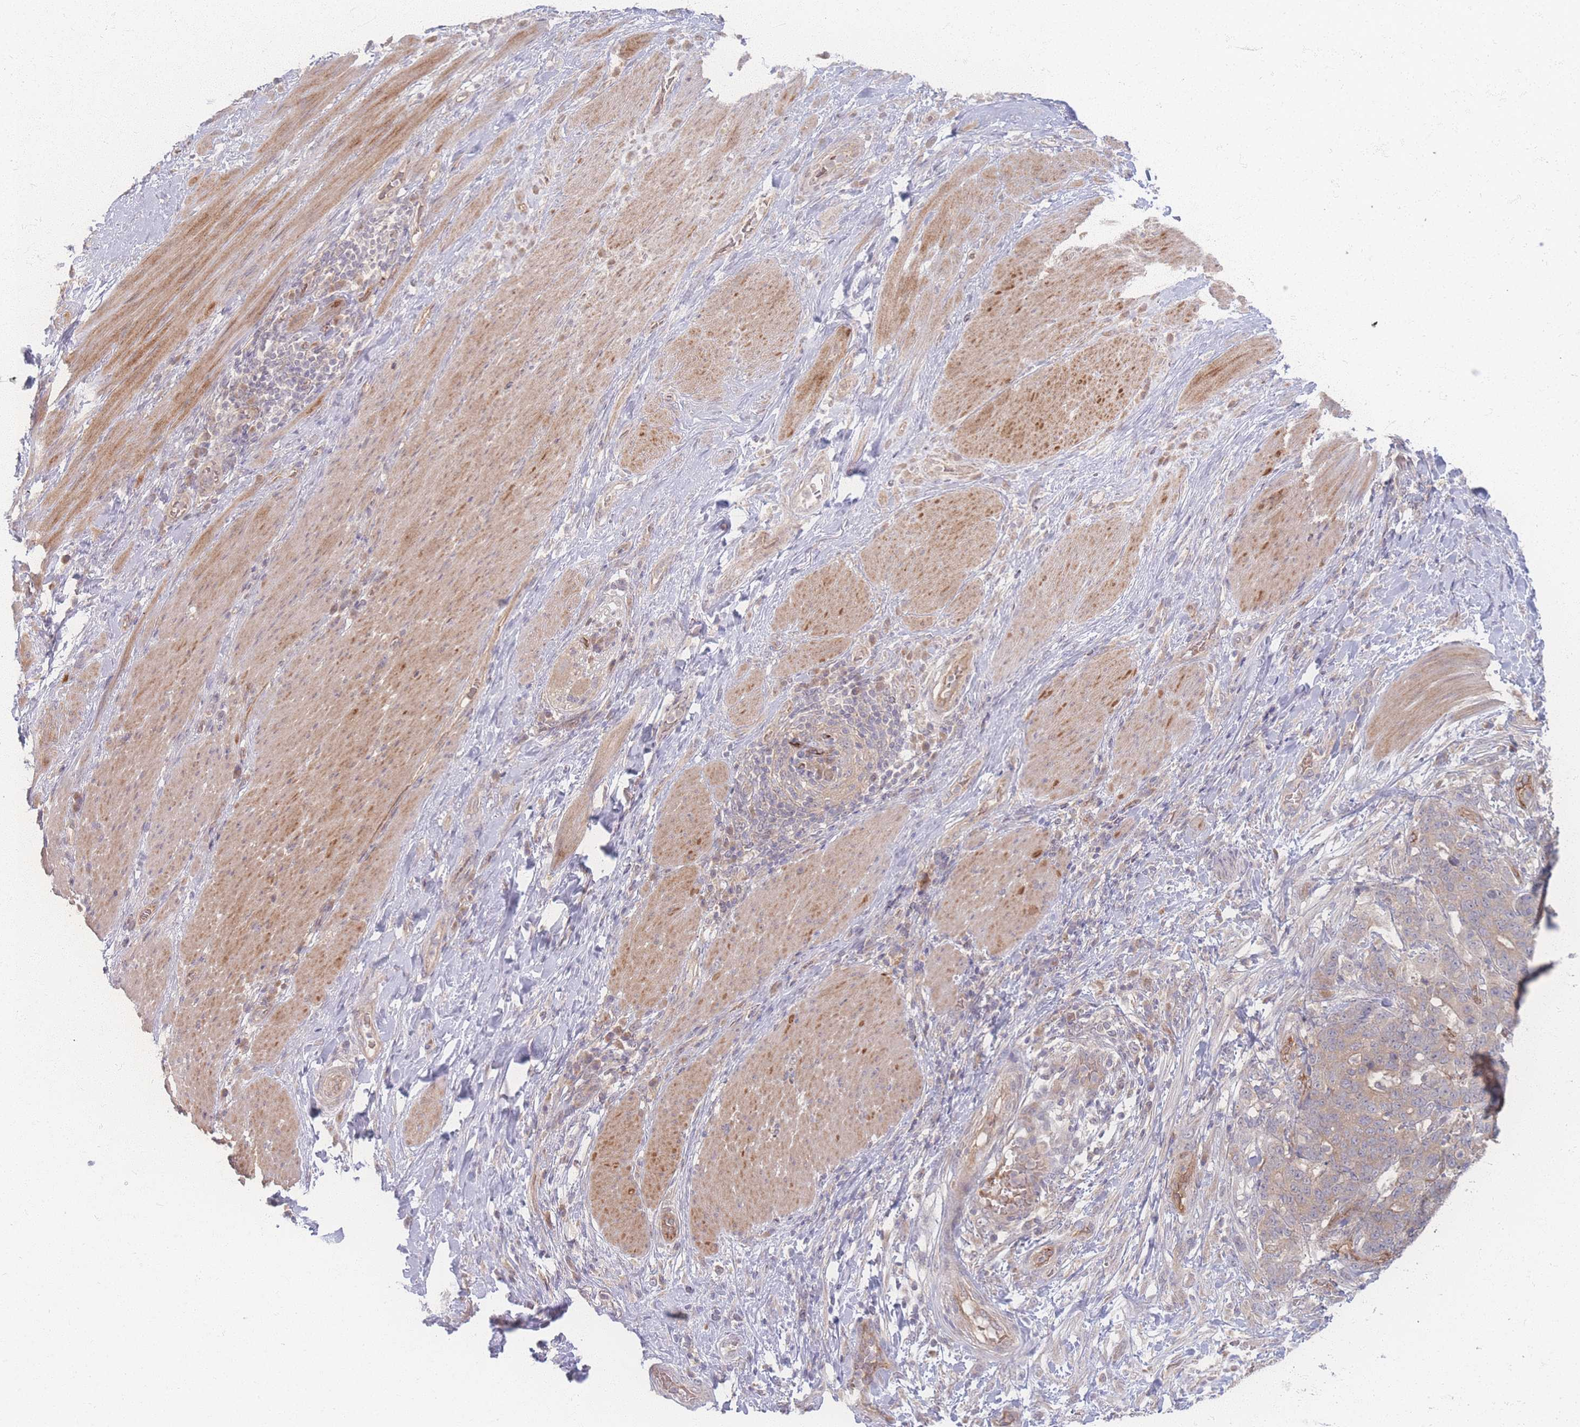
{"staining": {"intensity": "weak", "quantity": ">75%", "location": "cytoplasmic/membranous"}, "tissue": "stomach cancer", "cell_type": "Tumor cells", "image_type": "cancer", "snomed": [{"axis": "morphology", "description": "Normal tissue, NOS"}, {"axis": "morphology", "description": "Adenocarcinoma, NOS"}, {"axis": "topography", "description": "Stomach"}], "caption": "The histopathology image exhibits immunohistochemical staining of stomach adenocarcinoma. There is weak cytoplasmic/membranous positivity is seen in about >75% of tumor cells.", "gene": "INSR", "patient": {"sex": "female", "age": 64}}